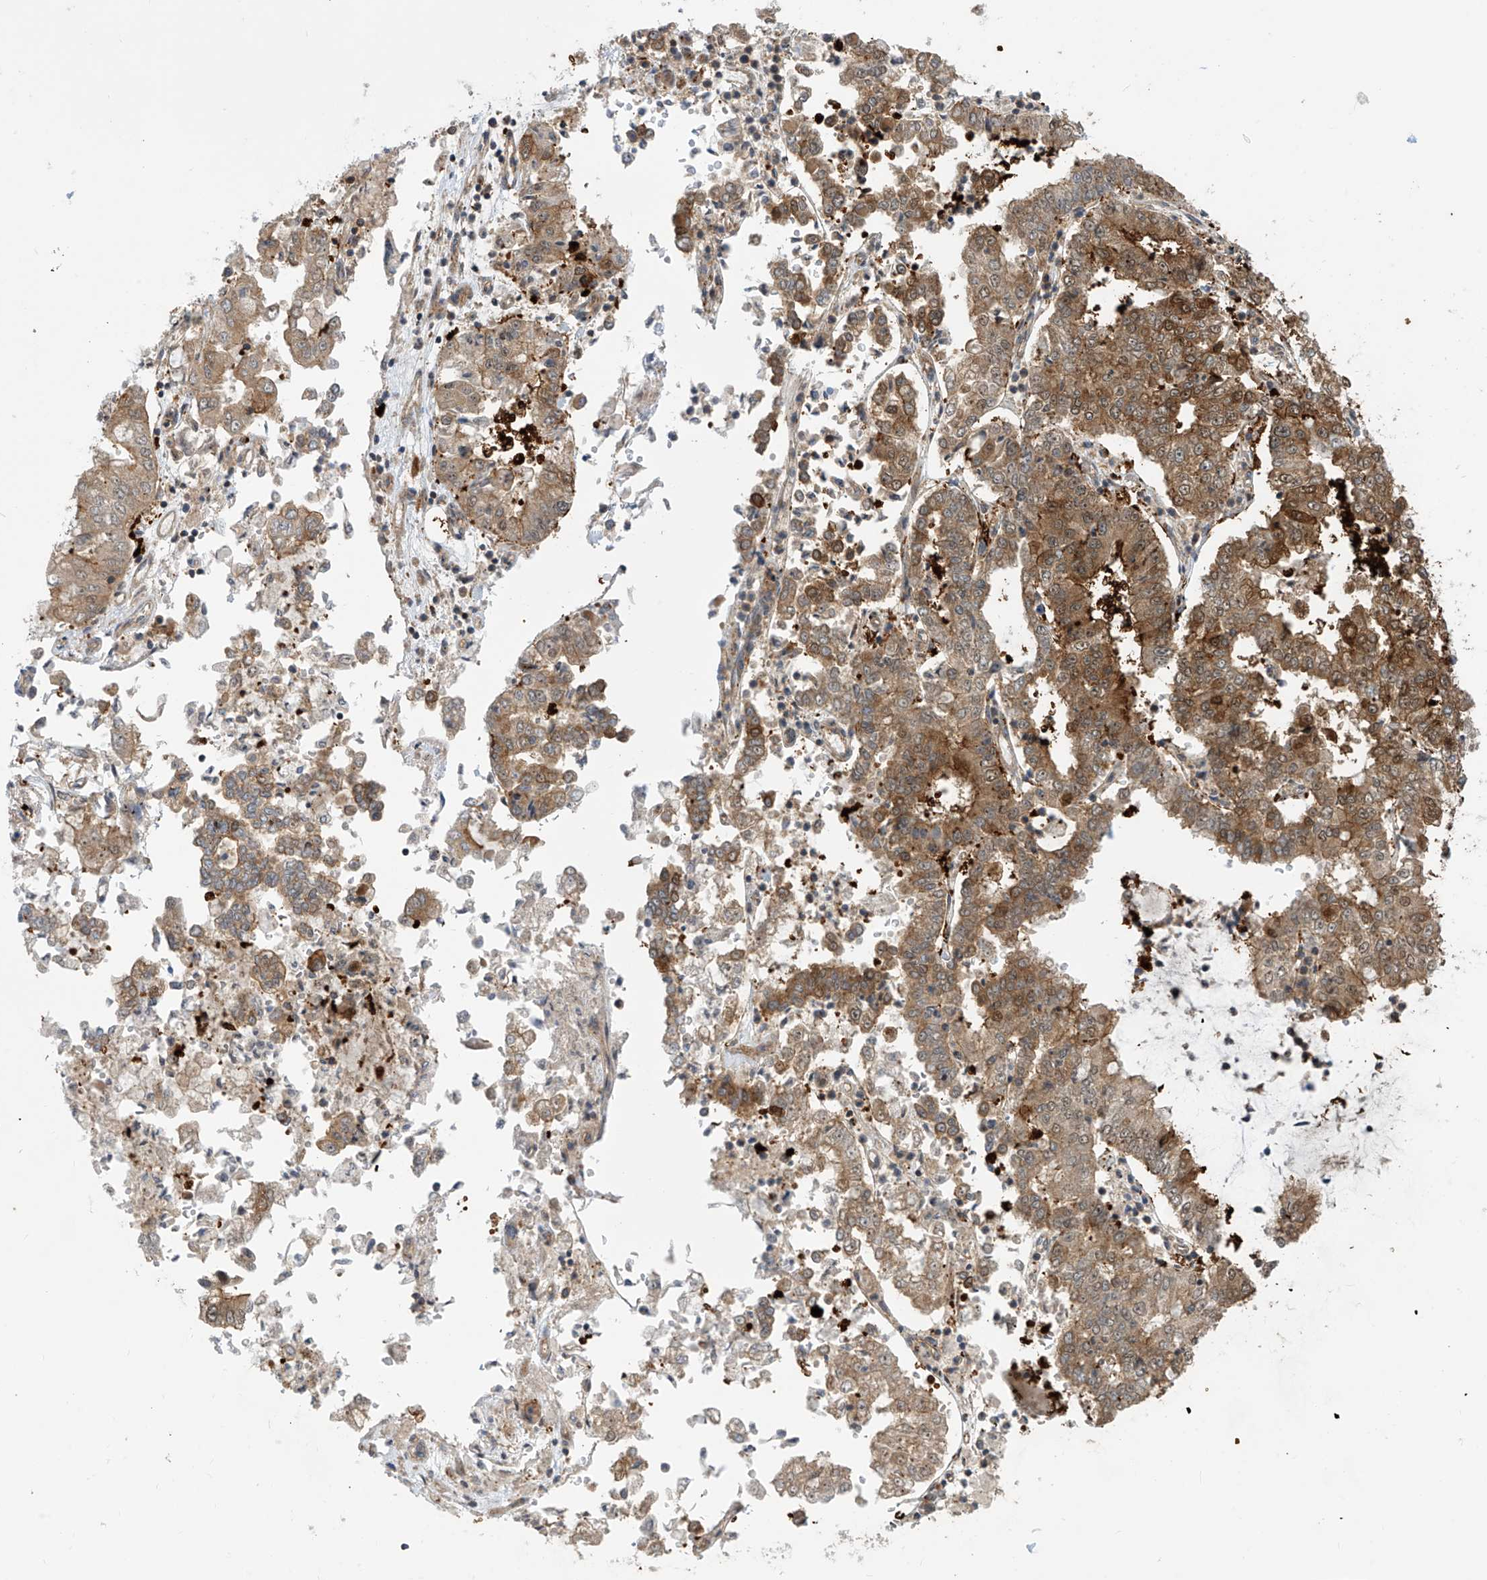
{"staining": {"intensity": "moderate", "quantity": ">75%", "location": "cytoplasmic/membranous,nuclear"}, "tissue": "stomach cancer", "cell_type": "Tumor cells", "image_type": "cancer", "snomed": [{"axis": "morphology", "description": "Adenocarcinoma, NOS"}, {"axis": "topography", "description": "Stomach"}], "caption": "About >75% of tumor cells in stomach cancer (adenocarcinoma) exhibit moderate cytoplasmic/membranous and nuclear protein positivity as visualized by brown immunohistochemical staining.", "gene": "LAGE3", "patient": {"sex": "male", "age": 76}}